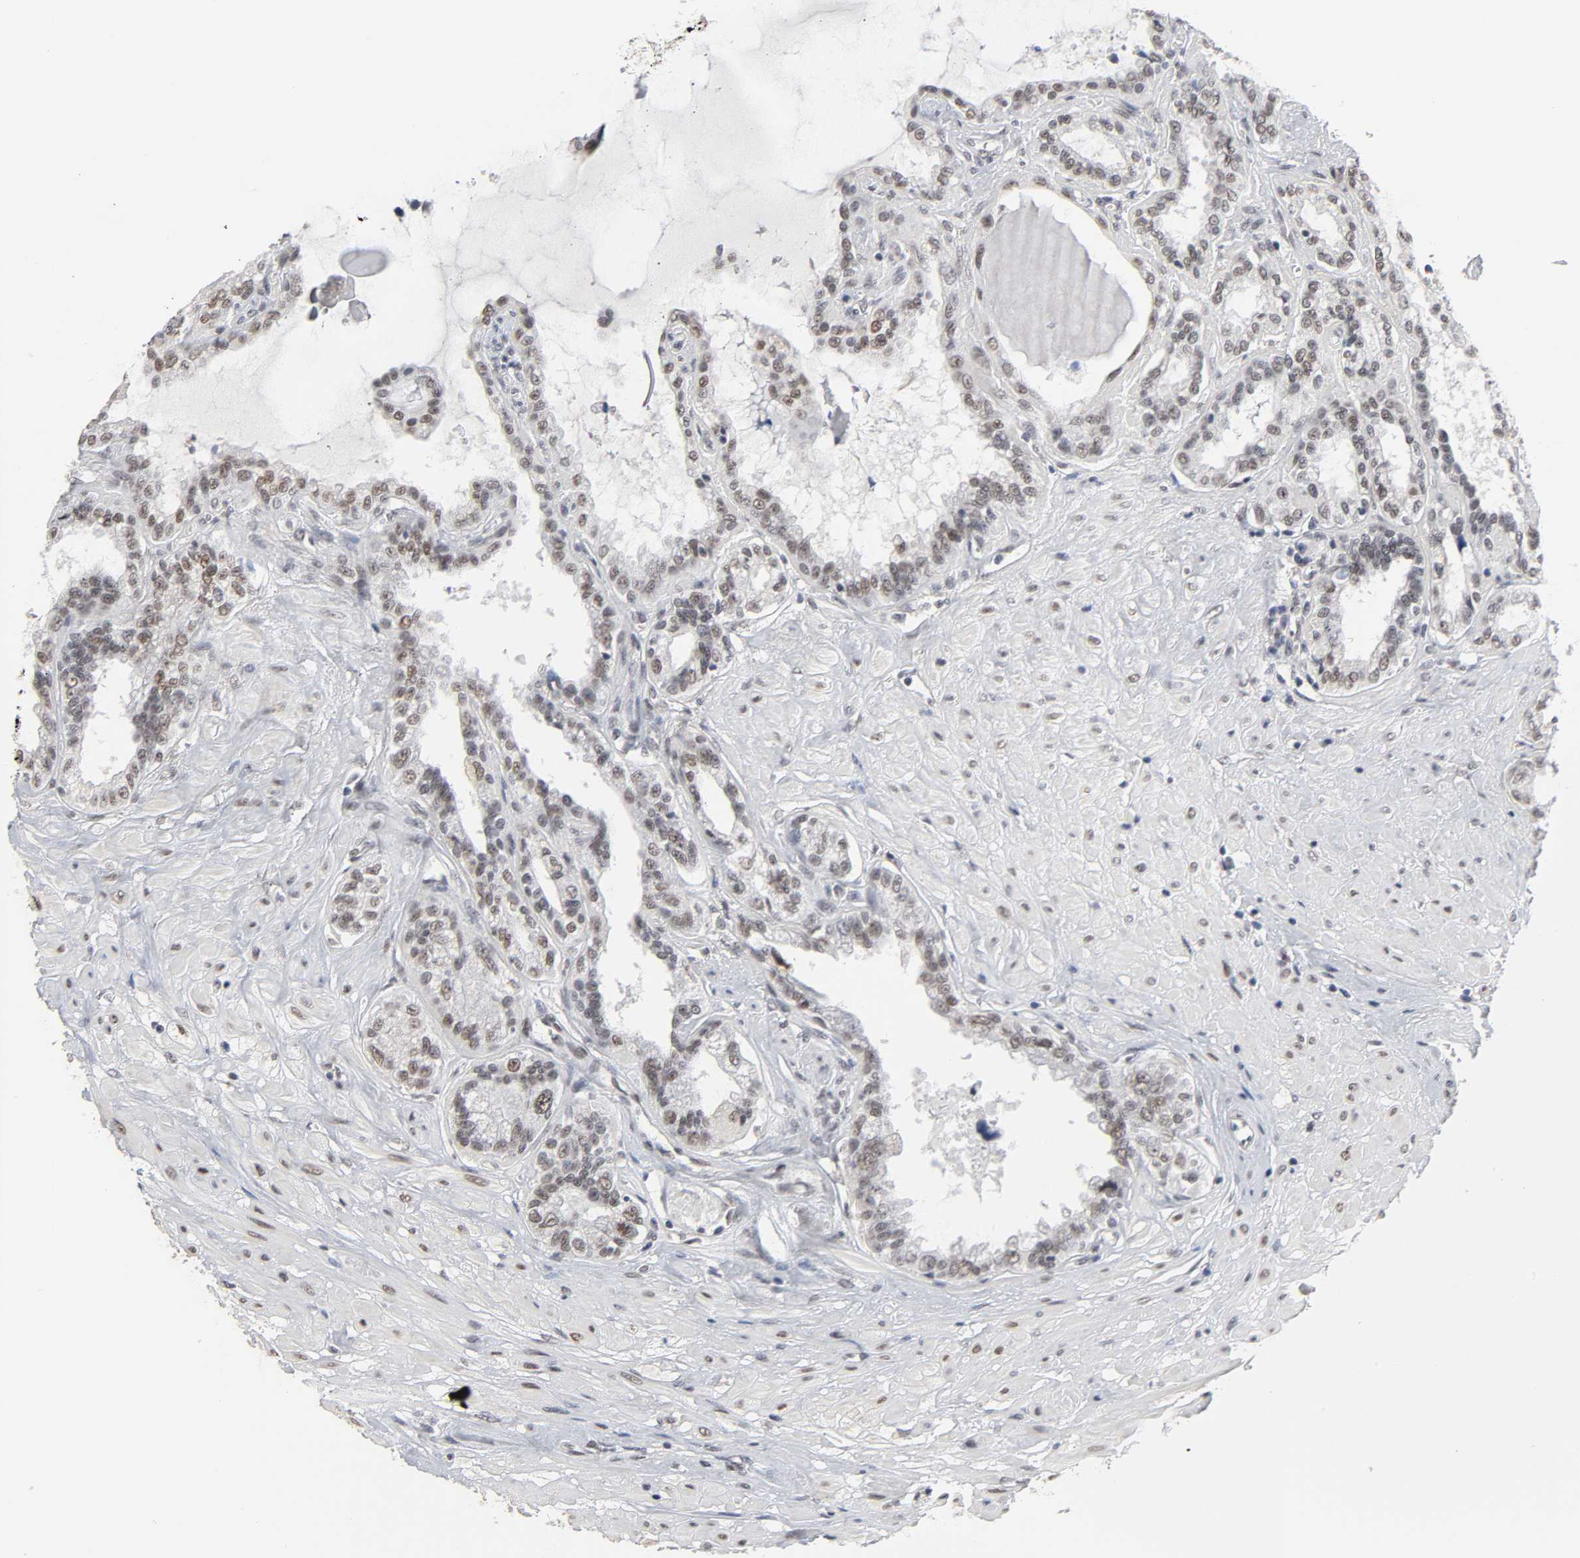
{"staining": {"intensity": "weak", "quantity": ">75%", "location": "nuclear"}, "tissue": "seminal vesicle", "cell_type": "Glandular cells", "image_type": "normal", "snomed": [{"axis": "morphology", "description": "Normal tissue, NOS"}, {"axis": "morphology", "description": "Inflammation, NOS"}, {"axis": "topography", "description": "Urinary bladder"}, {"axis": "topography", "description": "Prostate"}, {"axis": "topography", "description": "Seminal veicle"}], "caption": "IHC (DAB) staining of unremarkable human seminal vesicle exhibits weak nuclear protein staining in approximately >75% of glandular cells. (DAB (3,3'-diaminobenzidine) = brown stain, brightfield microscopy at high magnification).", "gene": "TRIM33", "patient": {"sex": "male", "age": 82}}